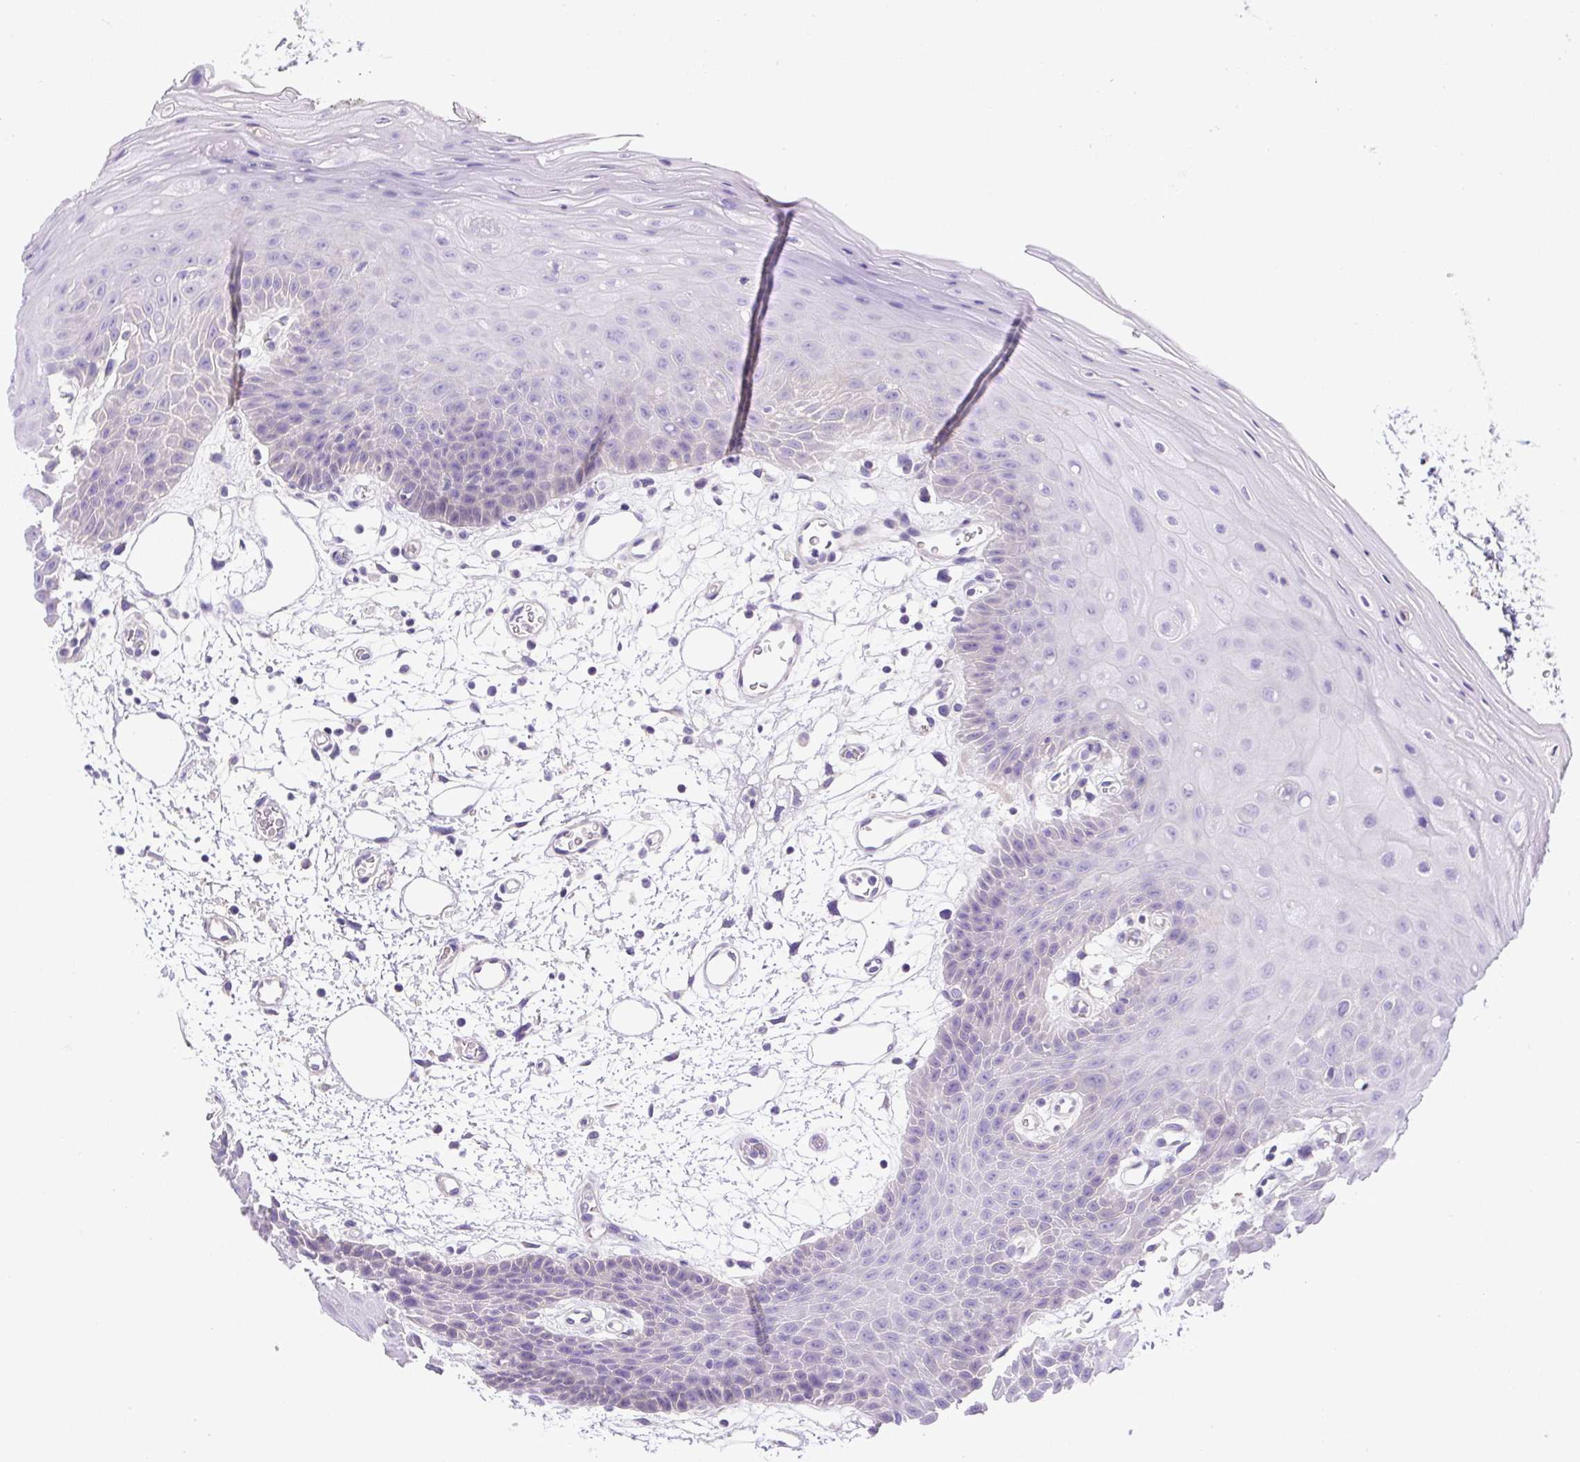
{"staining": {"intensity": "negative", "quantity": "none", "location": "none"}, "tissue": "oral mucosa", "cell_type": "Squamous epithelial cells", "image_type": "normal", "snomed": [{"axis": "morphology", "description": "Normal tissue, NOS"}, {"axis": "topography", "description": "Oral tissue"}], "caption": "High power microscopy histopathology image of an IHC photomicrograph of normal oral mucosa, revealing no significant positivity in squamous epithelial cells.", "gene": "NPTN", "patient": {"sex": "female", "age": 59}}